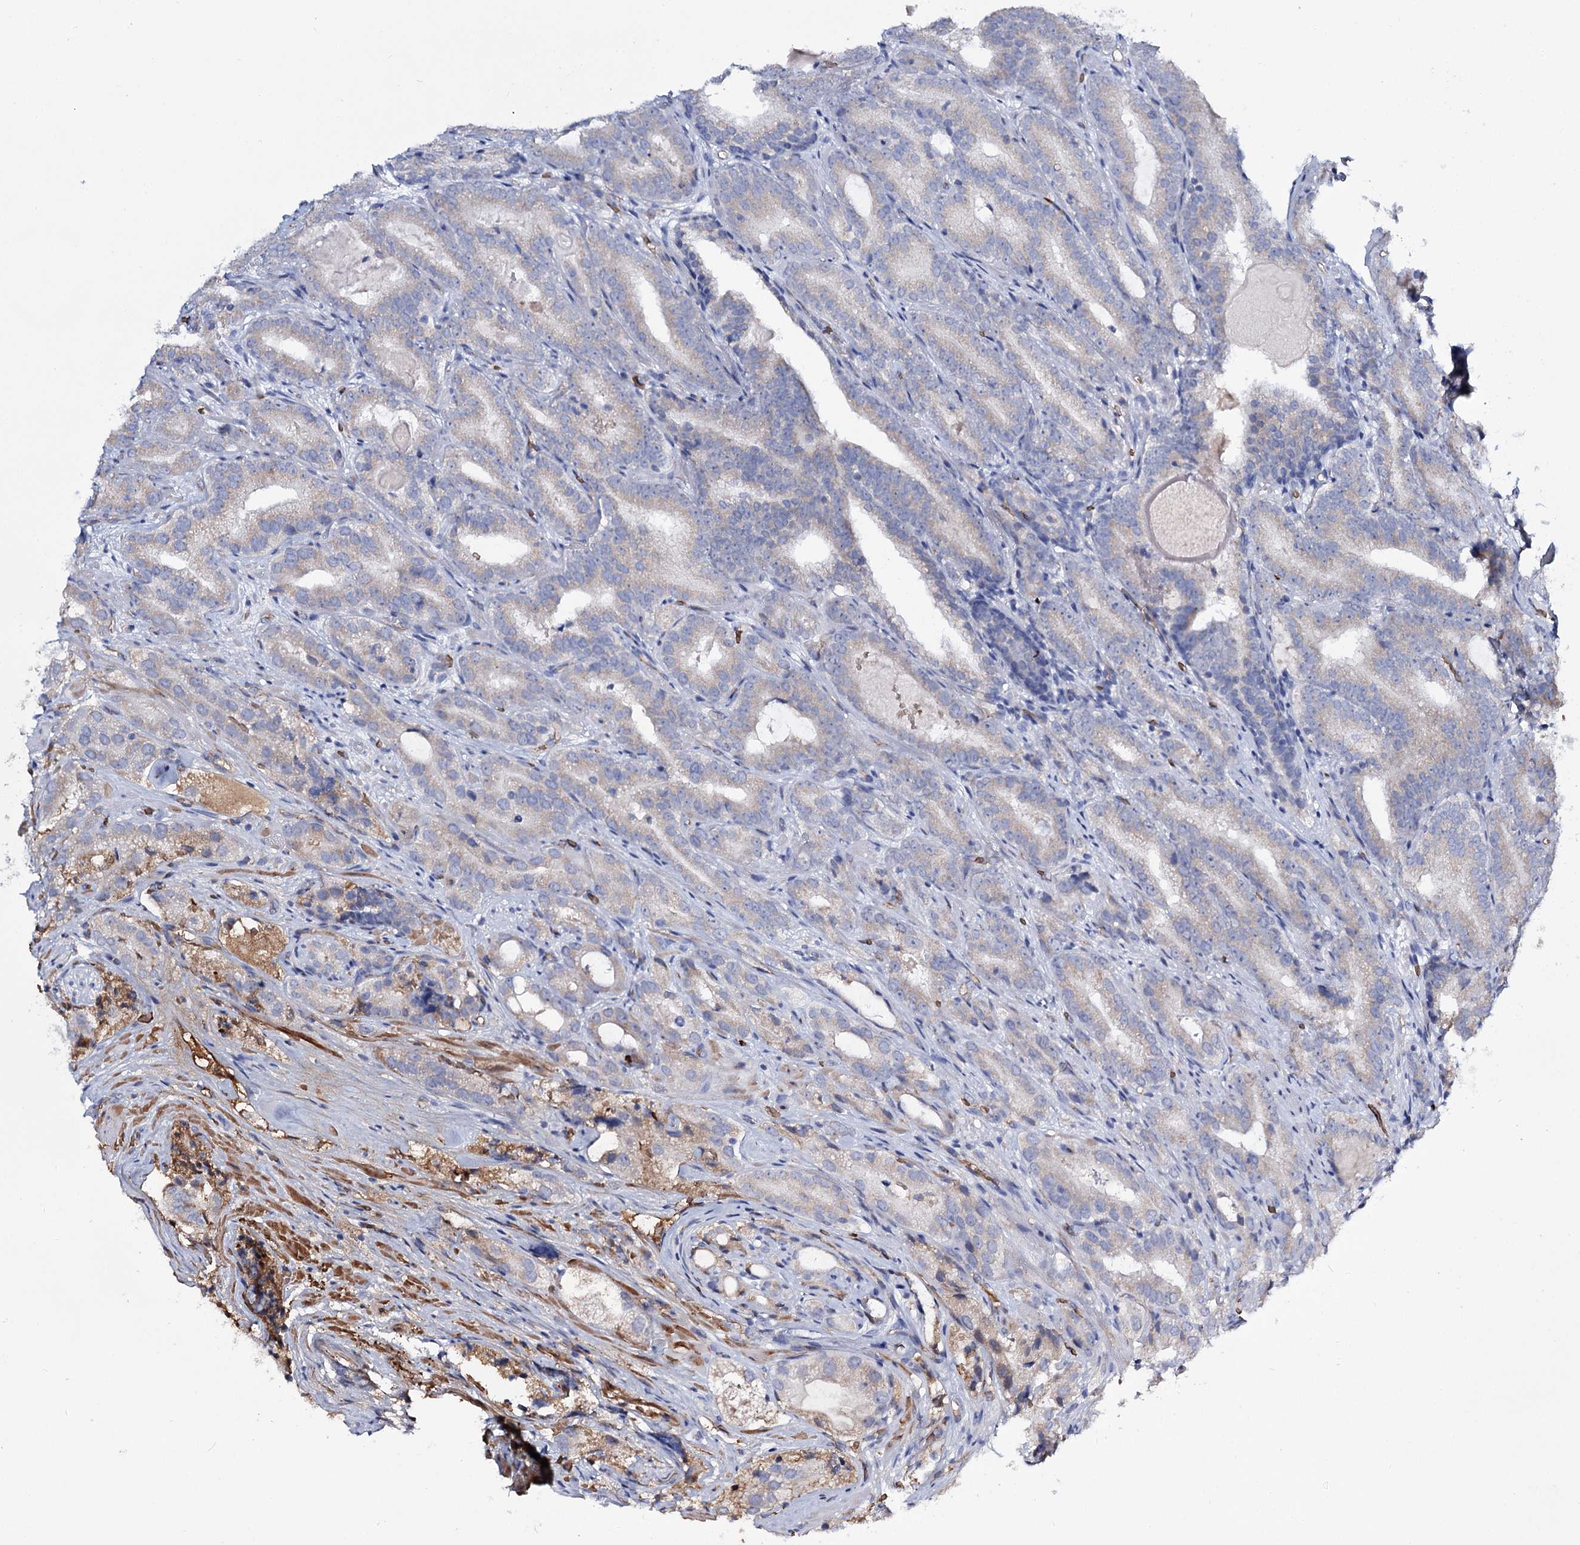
{"staining": {"intensity": "negative", "quantity": "none", "location": "none"}, "tissue": "prostate cancer", "cell_type": "Tumor cells", "image_type": "cancer", "snomed": [{"axis": "morphology", "description": "Adenocarcinoma, High grade"}, {"axis": "topography", "description": "Prostate"}], "caption": "IHC of human prostate cancer shows no staining in tumor cells.", "gene": "GBF1", "patient": {"sex": "male", "age": 57}}